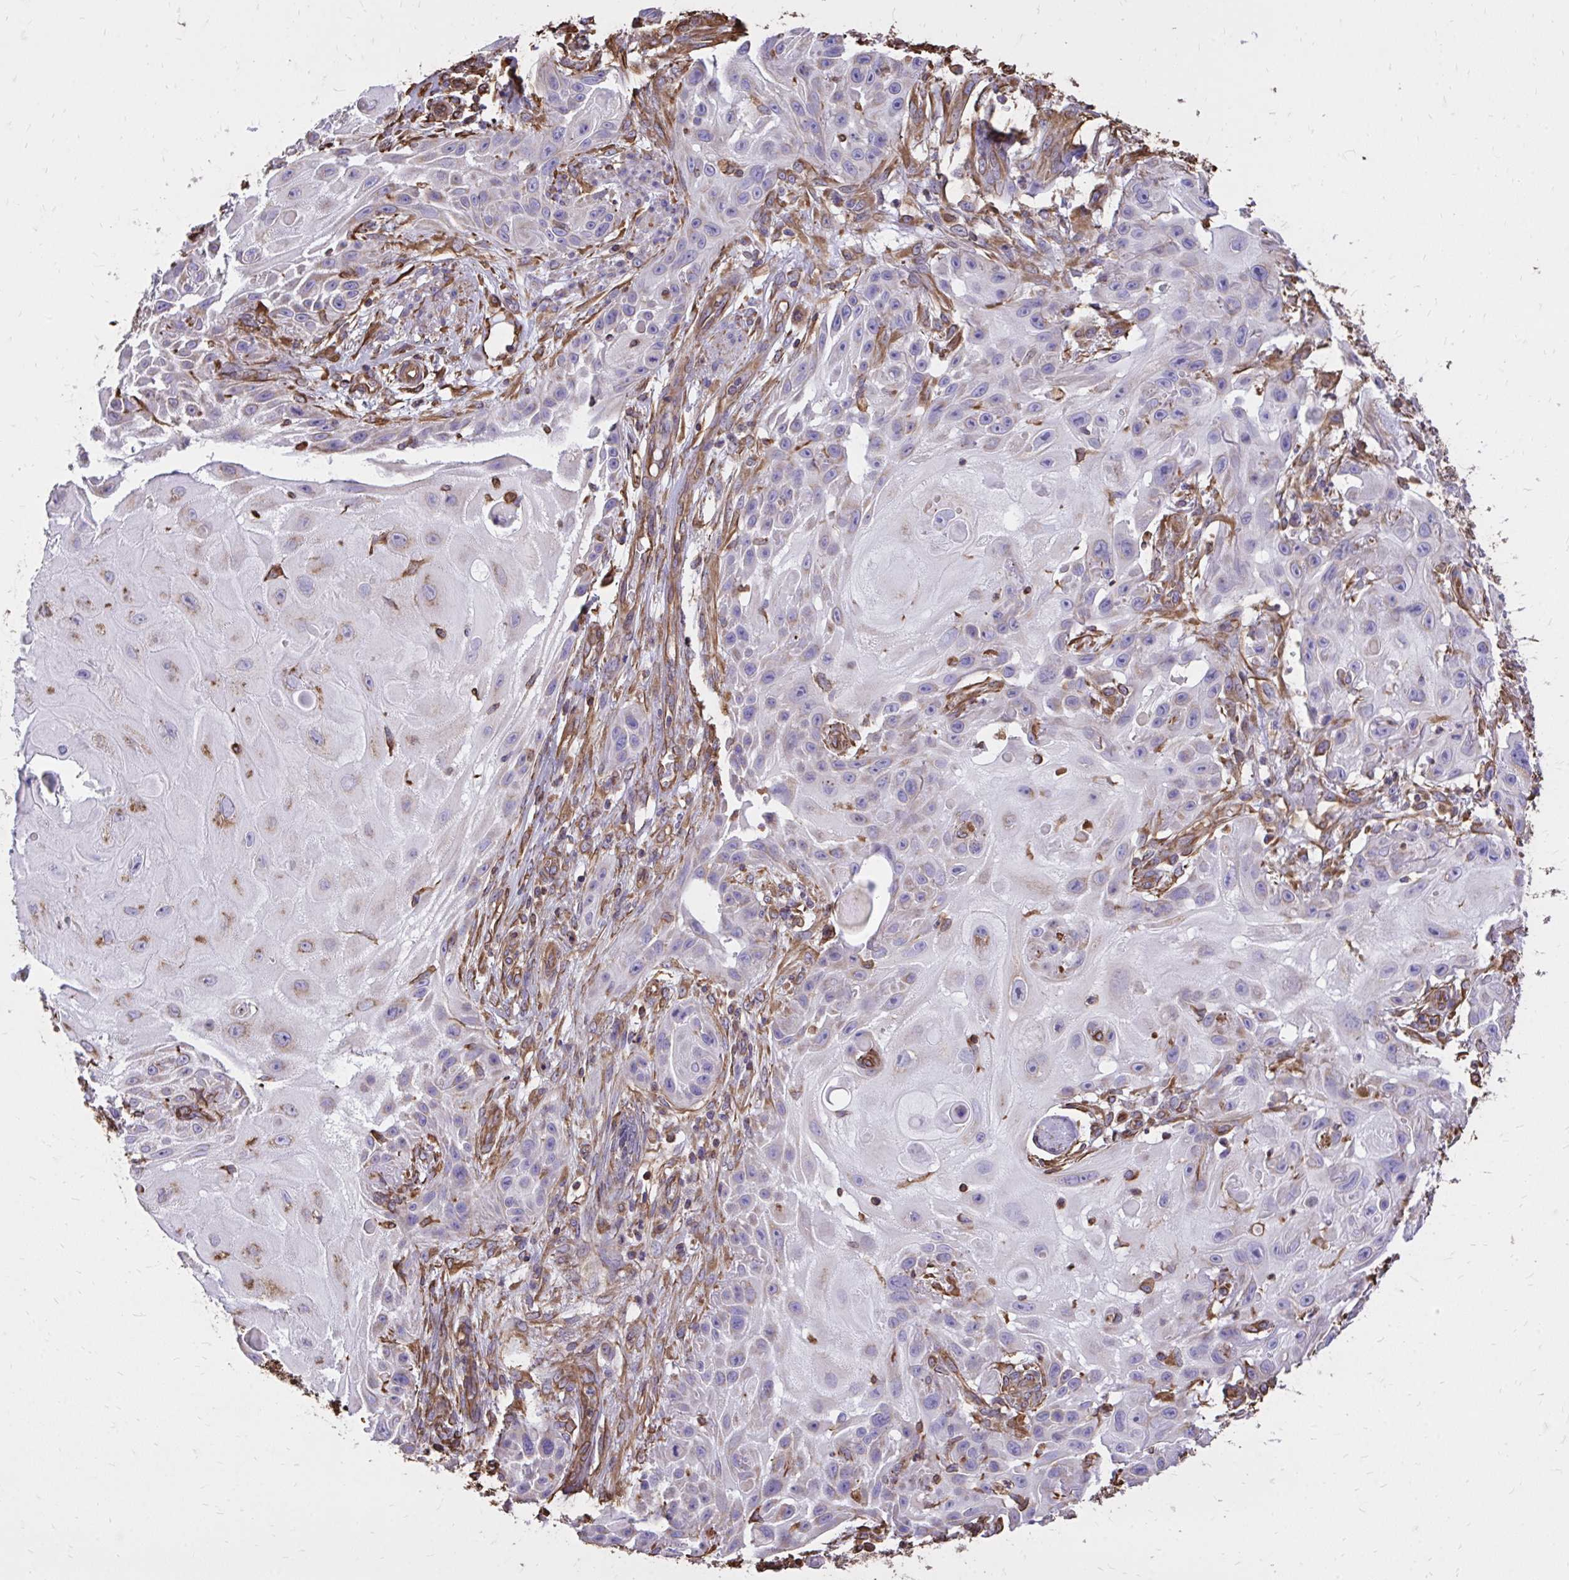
{"staining": {"intensity": "negative", "quantity": "none", "location": "none"}, "tissue": "skin cancer", "cell_type": "Tumor cells", "image_type": "cancer", "snomed": [{"axis": "morphology", "description": "Squamous cell carcinoma, NOS"}, {"axis": "topography", "description": "Skin"}], "caption": "The immunohistochemistry (IHC) photomicrograph has no significant staining in tumor cells of squamous cell carcinoma (skin) tissue. (DAB (3,3'-diaminobenzidine) immunohistochemistry, high magnification).", "gene": "RNF103", "patient": {"sex": "female", "age": 91}}